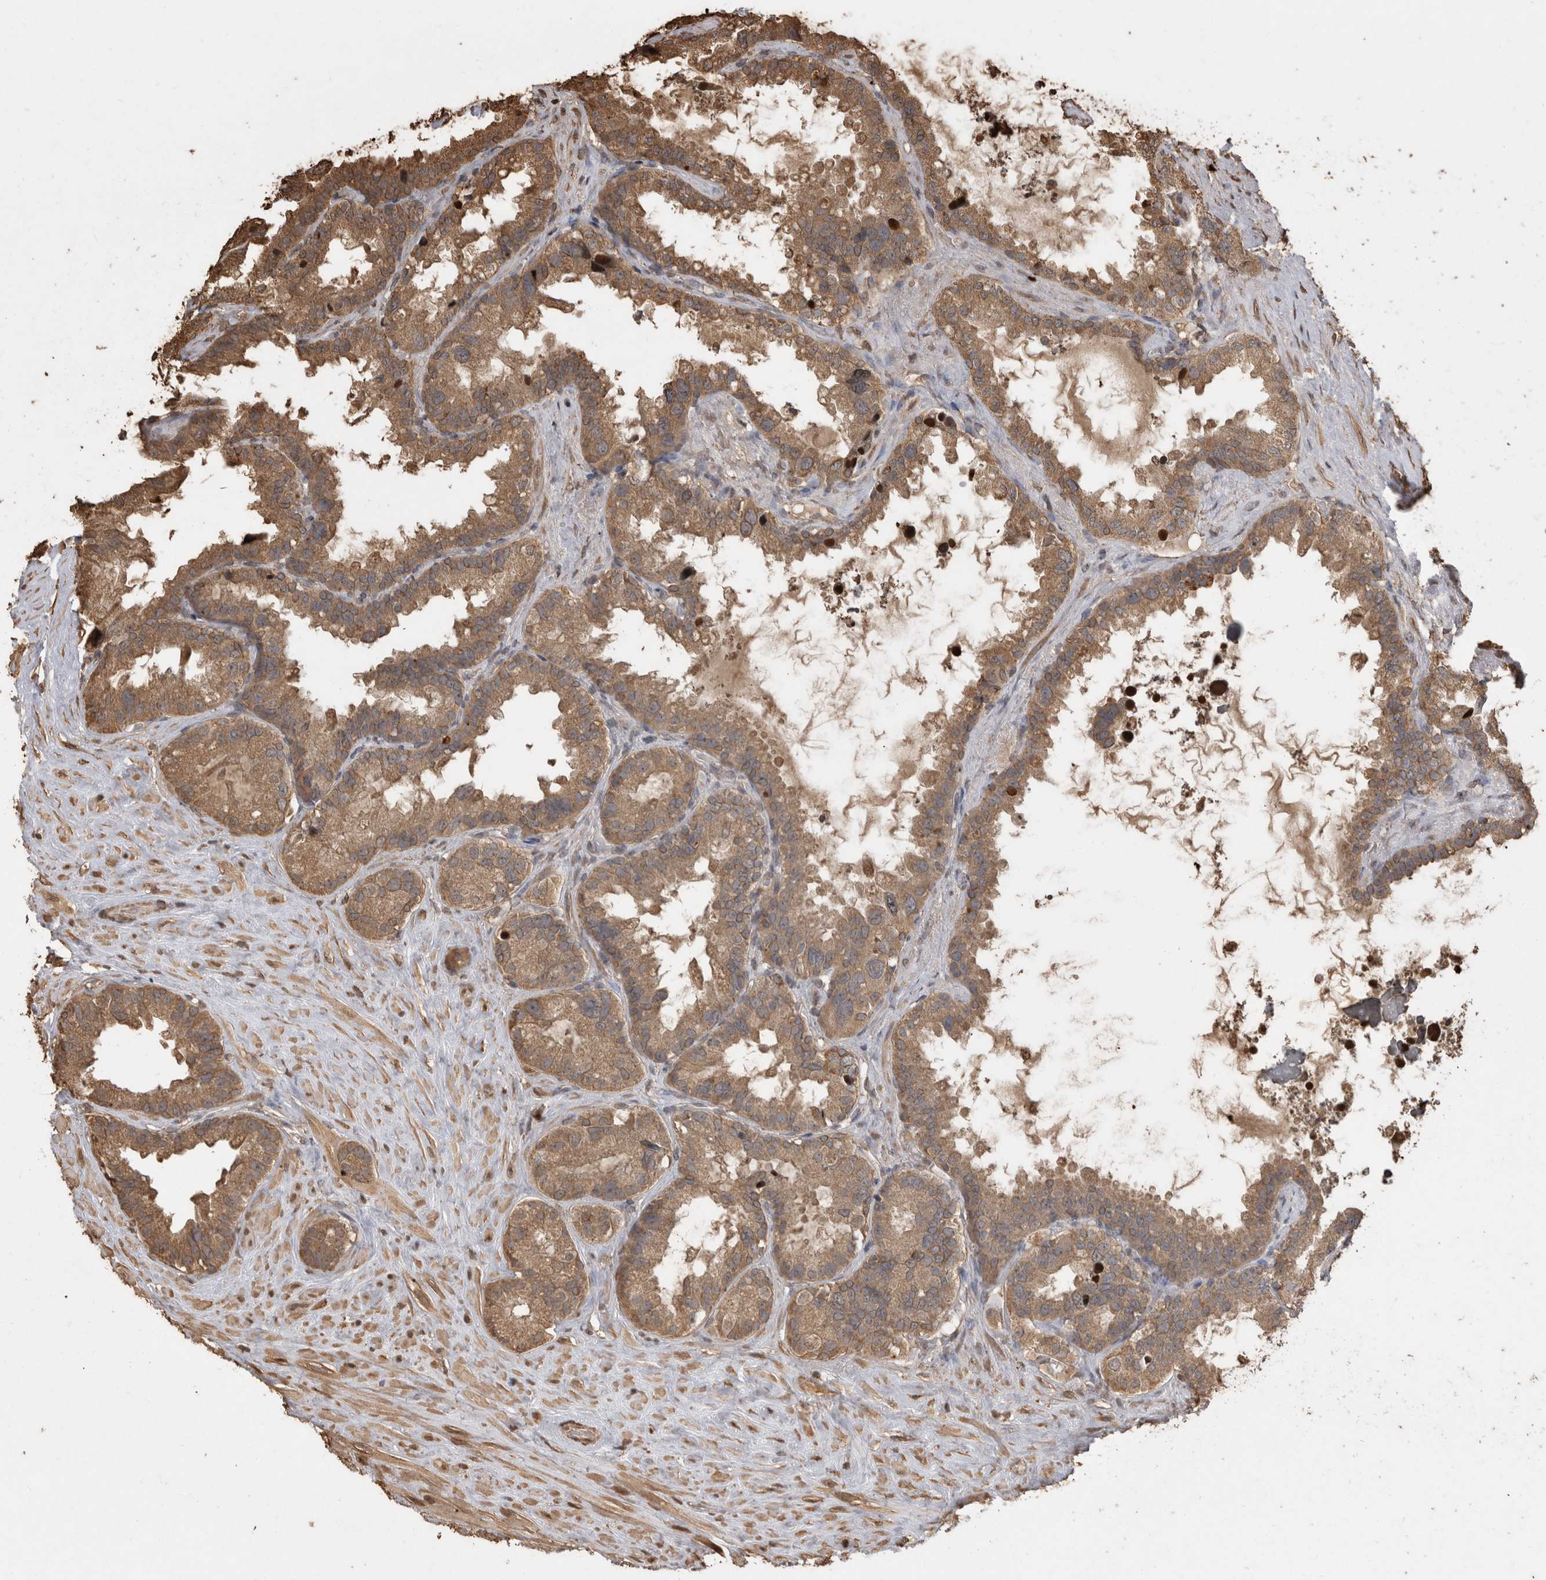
{"staining": {"intensity": "moderate", "quantity": ">75%", "location": "cytoplasmic/membranous"}, "tissue": "seminal vesicle", "cell_type": "Glandular cells", "image_type": "normal", "snomed": [{"axis": "morphology", "description": "Normal tissue, NOS"}, {"axis": "topography", "description": "Seminal veicle"}], "caption": "IHC (DAB (3,3'-diaminobenzidine)) staining of unremarkable seminal vesicle displays moderate cytoplasmic/membranous protein positivity in approximately >75% of glandular cells.", "gene": "SOCS5", "patient": {"sex": "male", "age": 80}}